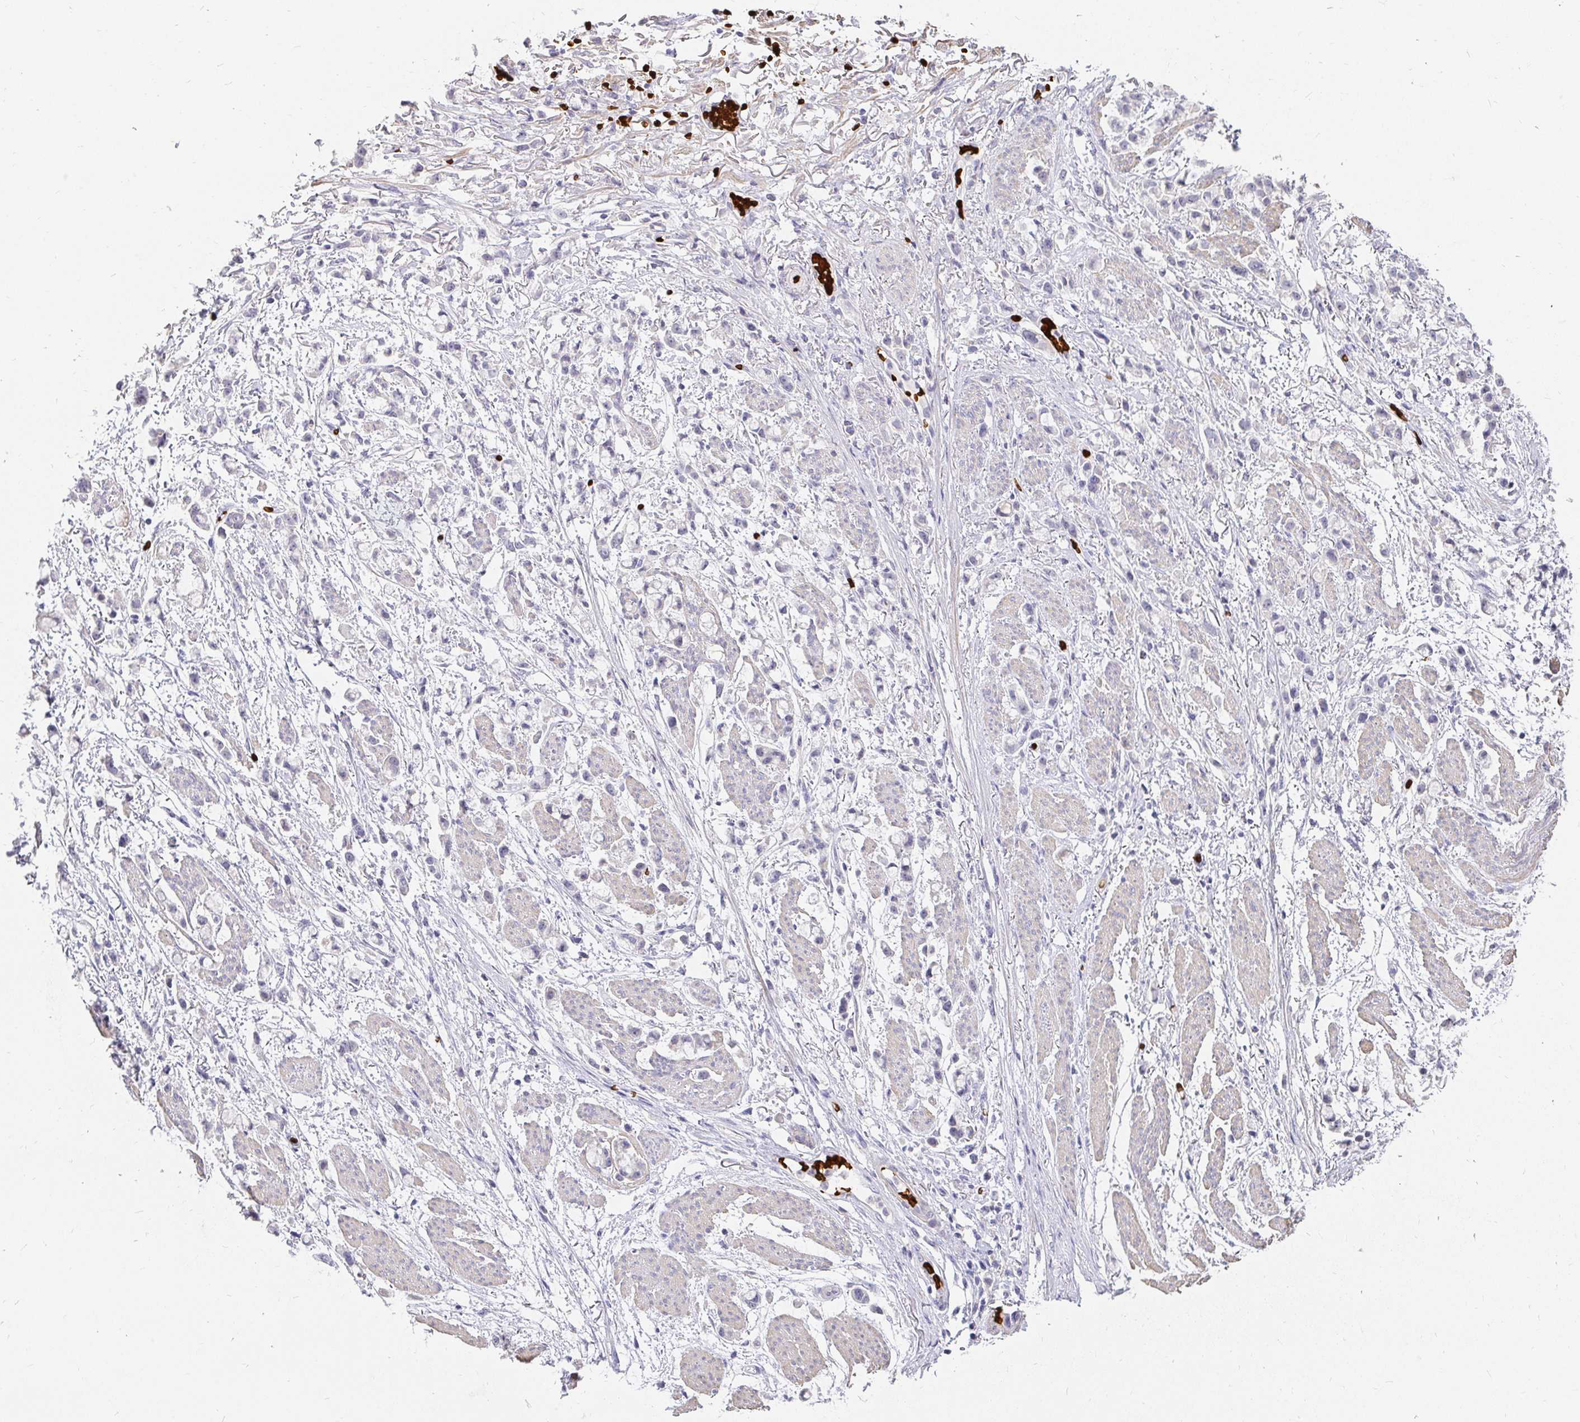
{"staining": {"intensity": "negative", "quantity": "none", "location": "none"}, "tissue": "stomach cancer", "cell_type": "Tumor cells", "image_type": "cancer", "snomed": [{"axis": "morphology", "description": "Adenocarcinoma, NOS"}, {"axis": "topography", "description": "Stomach"}], "caption": "A histopathology image of human adenocarcinoma (stomach) is negative for staining in tumor cells.", "gene": "FGF21", "patient": {"sex": "female", "age": 81}}